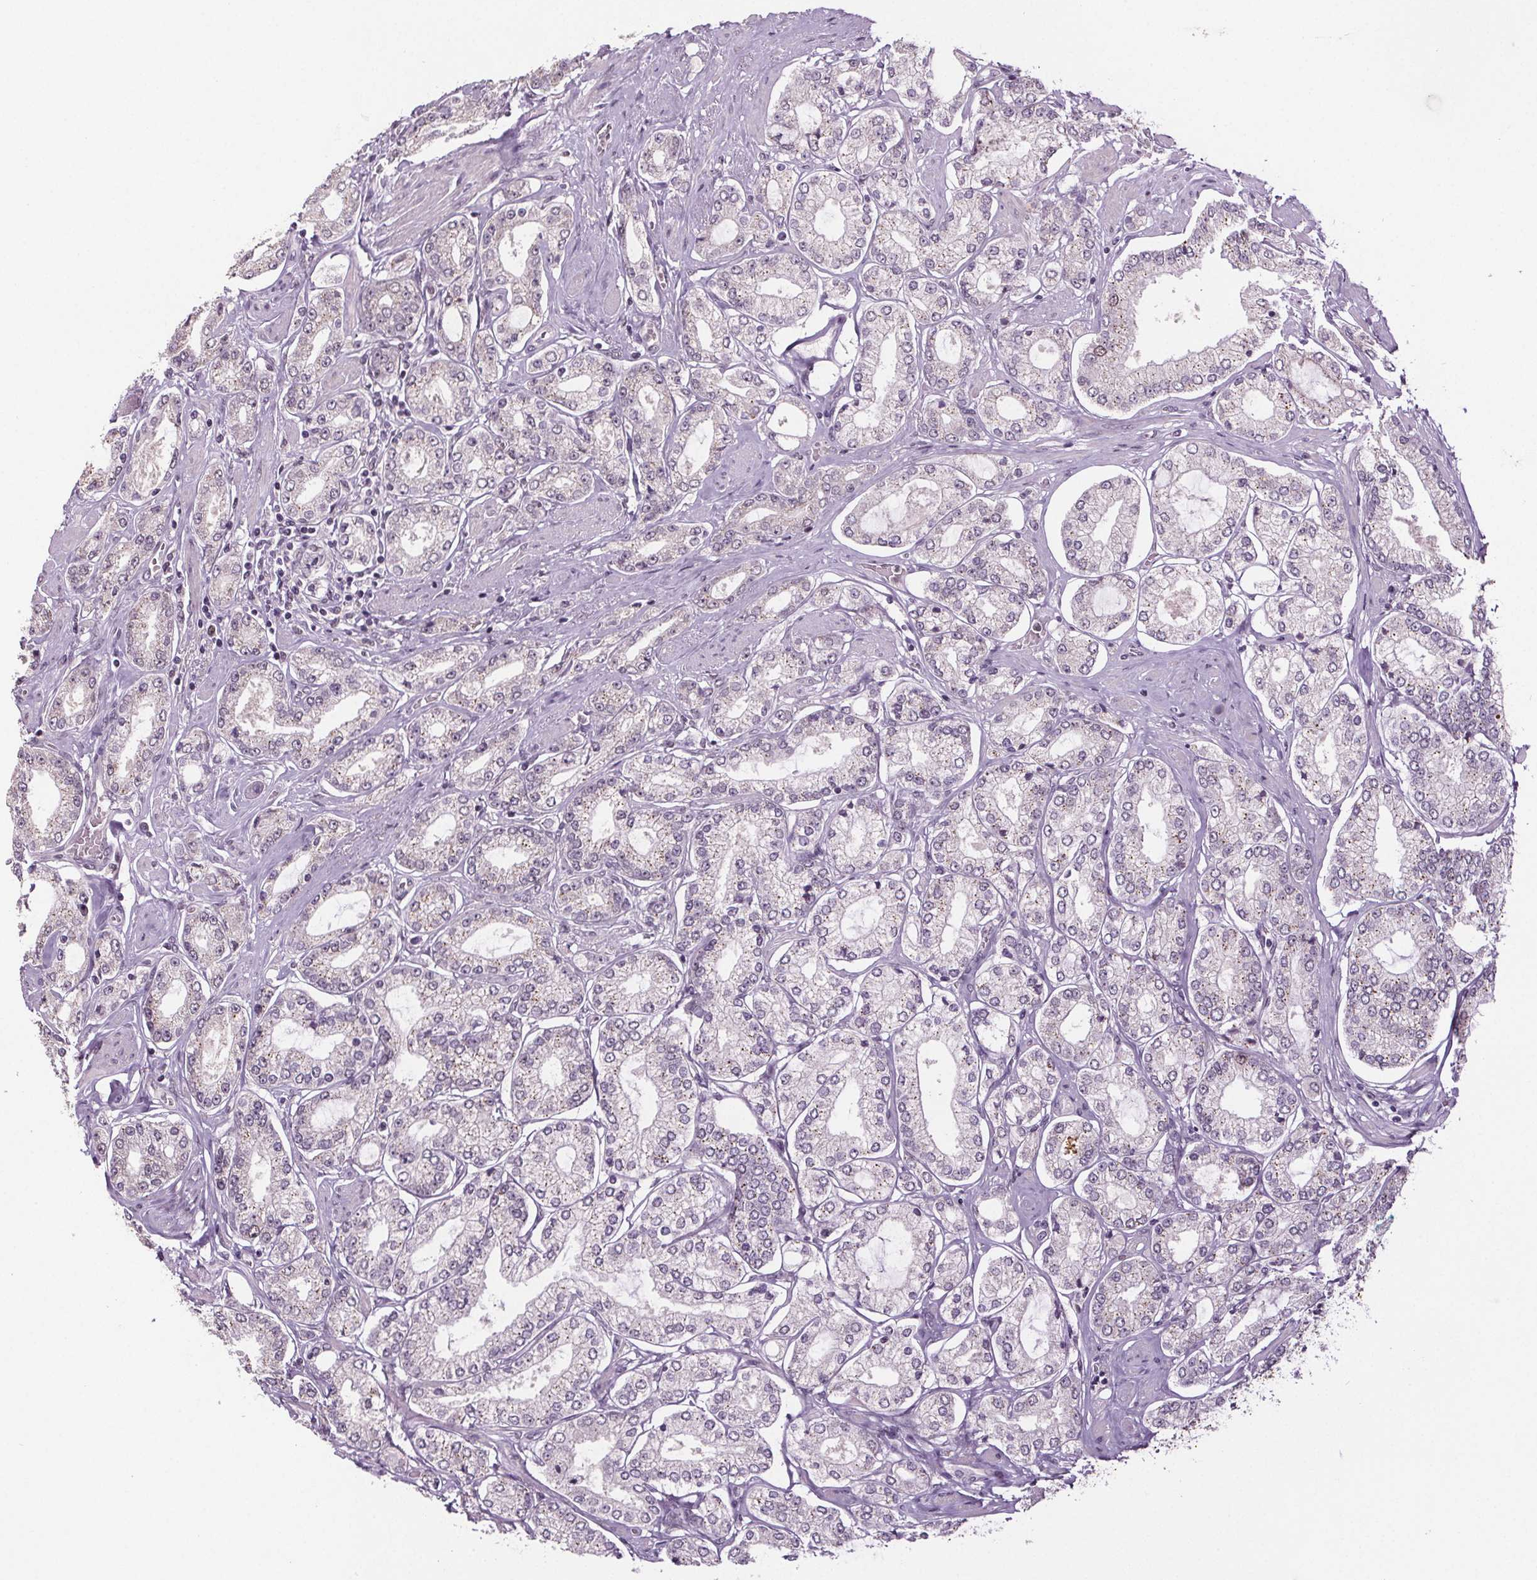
{"staining": {"intensity": "moderate", "quantity": "<25%", "location": "cytoplasmic/membranous"}, "tissue": "prostate cancer", "cell_type": "Tumor cells", "image_type": "cancer", "snomed": [{"axis": "morphology", "description": "Adenocarcinoma, High grade"}, {"axis": "topography", "description": "Prostate"}], "caption": "Immunohistochemistry photomicrograph of prostate adenocarcinoma (high-grade) stained for a protein (brown), which demonstrates low levels of moderate cytoplasmic/membranous positivity in approximately <25% of tumor cells.", "gene": "CENPF", "patient": {"sex": "male", "age": 68}}